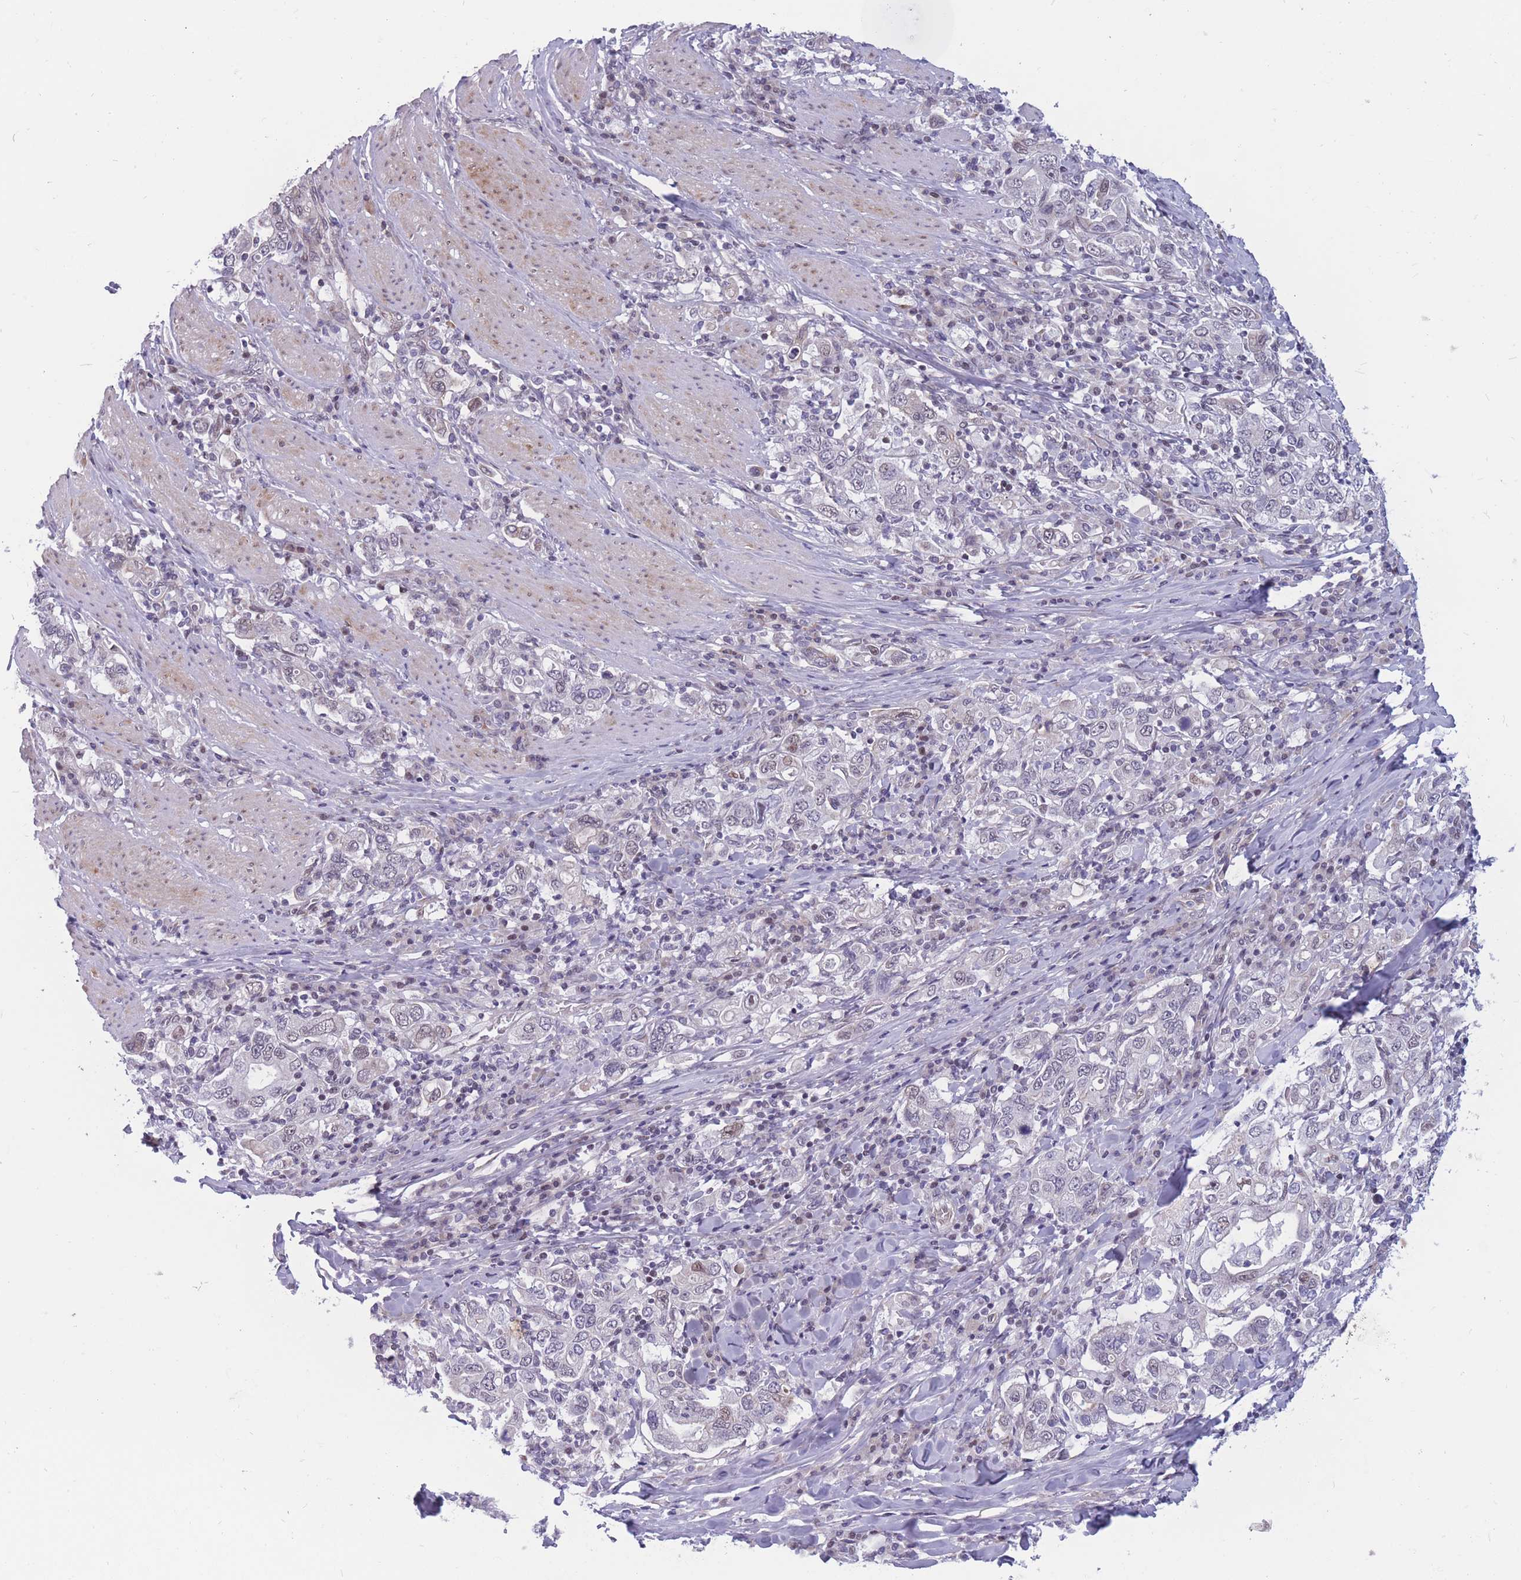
{"staining": {"intensity": "negative", "quantity": "none", "location": "none"}, "tissue": "stomach cancer", "cell_type": "Tumor cells", "image_type": "cancer", "snomed": [{"axis": "morphology", "description": "Adenocarcinoma, NOS"}, {"axis": "topography", "description": "Stomach, upper"}], "caption": "Human stomach cancer (adenocarcinoma) stained for a protein using IHC reveals no expression in tumor cells.", "gene": "BCL9L", "patient": {"sex": "male", "age": 62}}